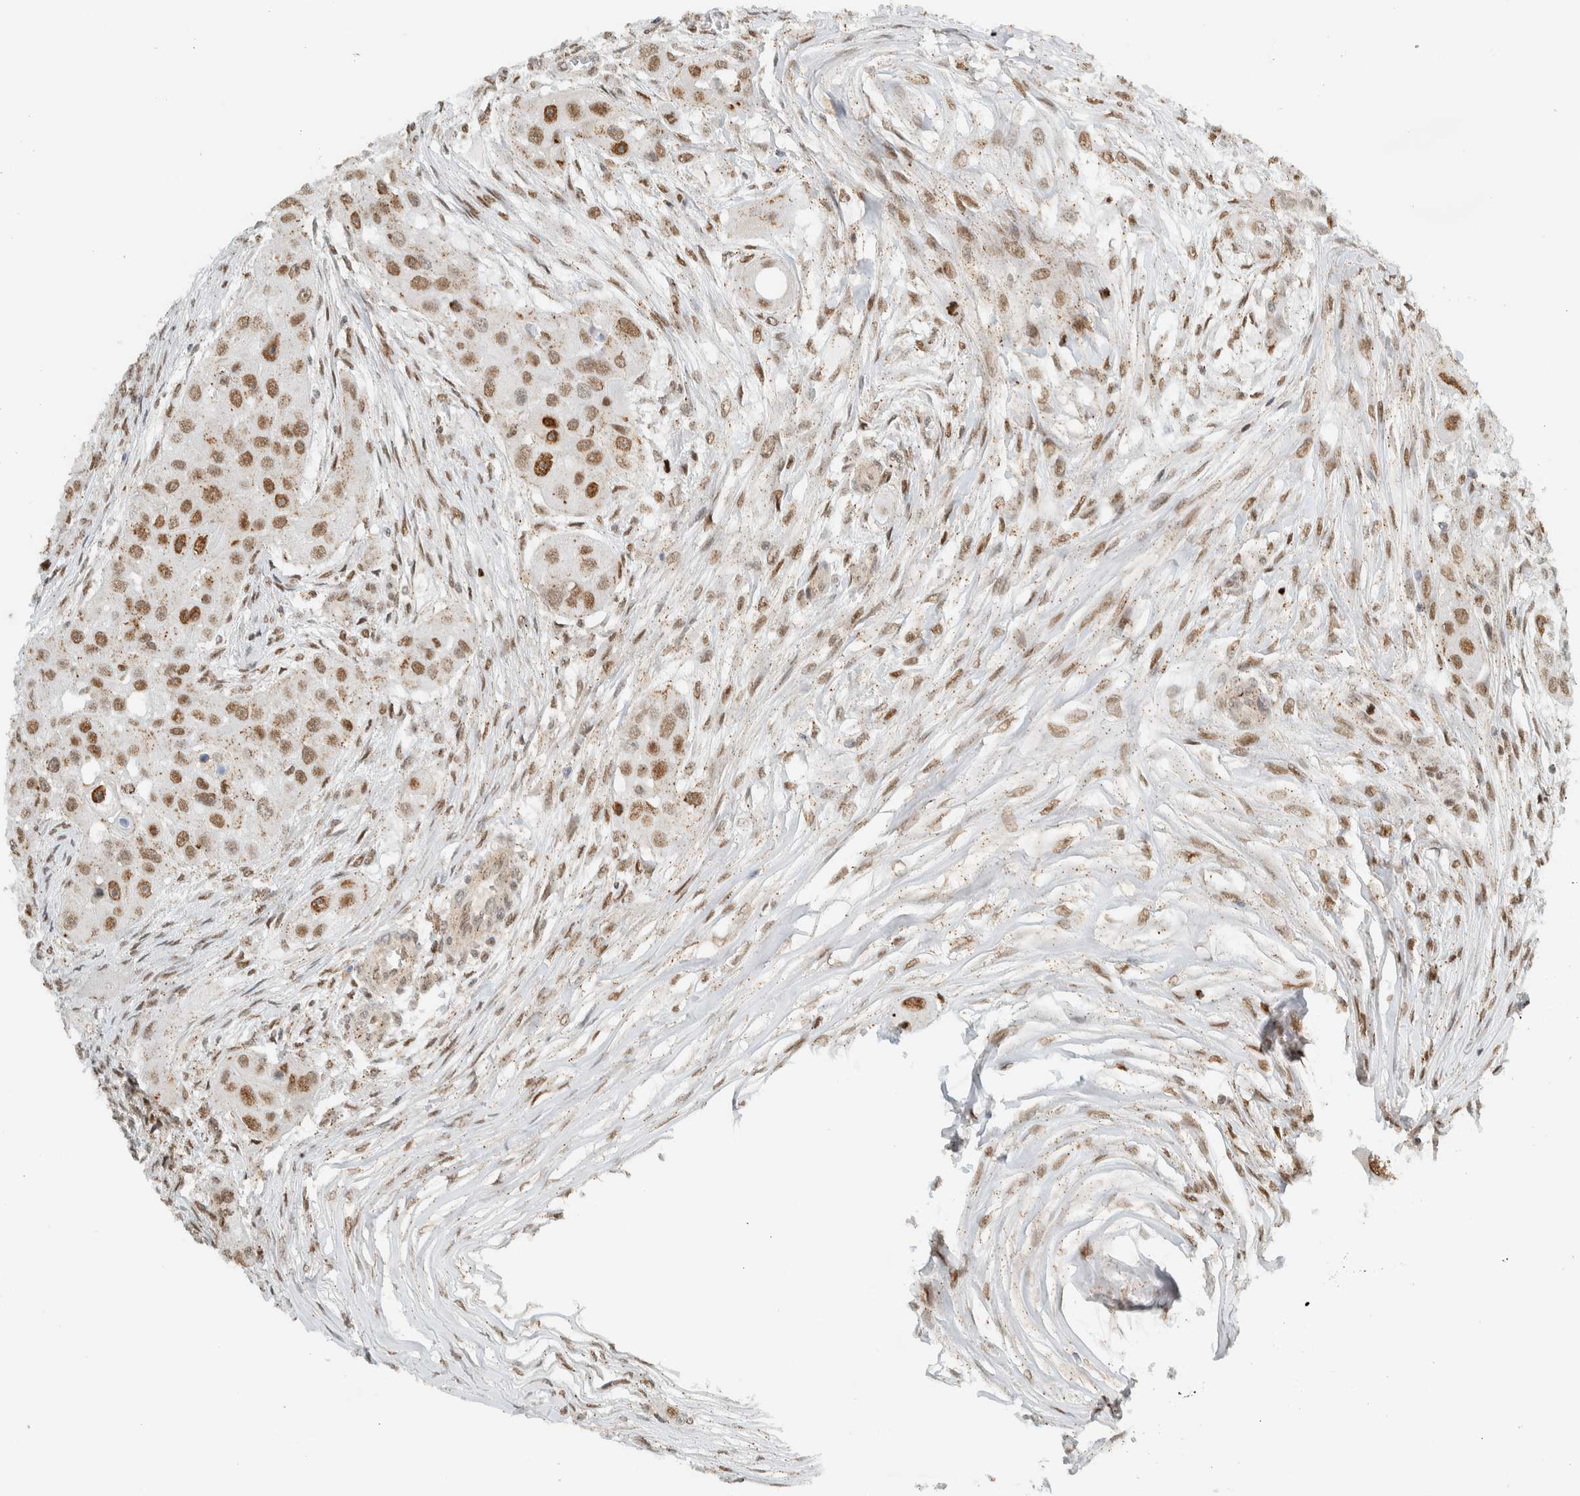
{"staining": {"intensity": "moderate", "quantity": ">75%", "location": "nuclear"}, "tissue": "head and neck cancer", "cell_type": "Tumor cells", "image_type": "cancer", "snomed": [{"axis": "morphology", "description": "Normal tissue, NOS"}, {"axis": "morphology", "description": "Squamous cell carcinoma, NOS"}, {"axis": "topography", "description": "Skeletal muscle"}, {"axis": "topography", "description": "Head-Neck"}], "caption": "IHC histopathology image of neoplastic tissue: squamous cell carcinoma (head and neck) stained using immunohistochemistry displays medium levels of moderate protein expression localized specifically in the nuclear of tumor cells, appearing as a nuclear brown color.", "gene": "TFE3", "patient": {"sex": "male", "age": 51}}